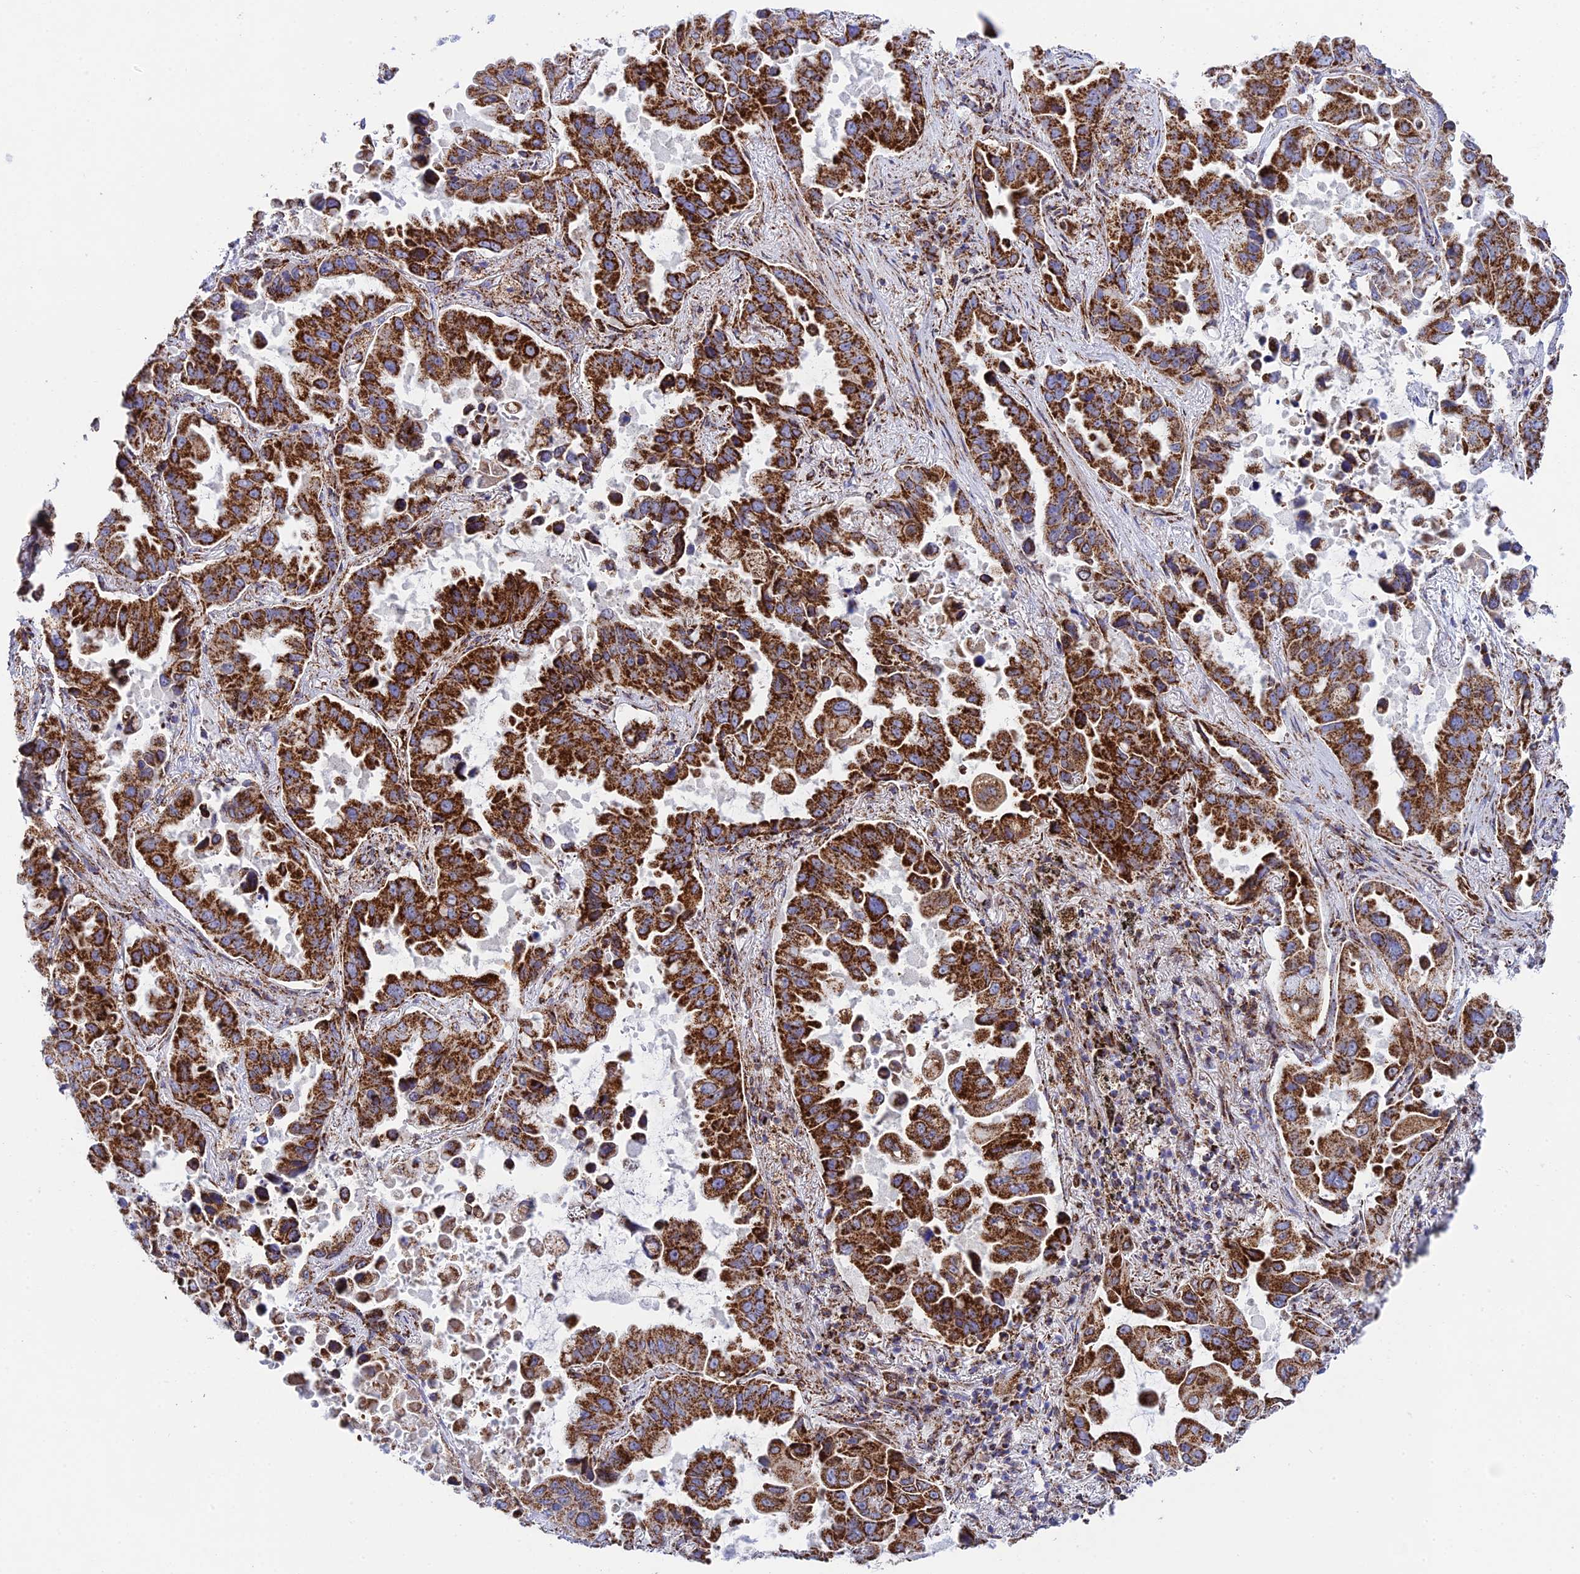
{"staining": {"intensity": "strong", "quantity": ">75%", "location": "cytoplasmic/membranous"}, "tissue": "lung cancer", "cell_type": "Tumor cells", "image_type": "cancer", "snomed": [{"axis": "morphology", "description": "Adenocarcinoma, NOS"}, {"axis": "topography", "description": "Lung"}], "caption": "Strong cytoplasmic/membranous protein staining is present in about >75% of tumor cells in adenocarcinoma (lung).", "gene": "CHCHD3", "patient": {"sex": "male", "age": 64}}